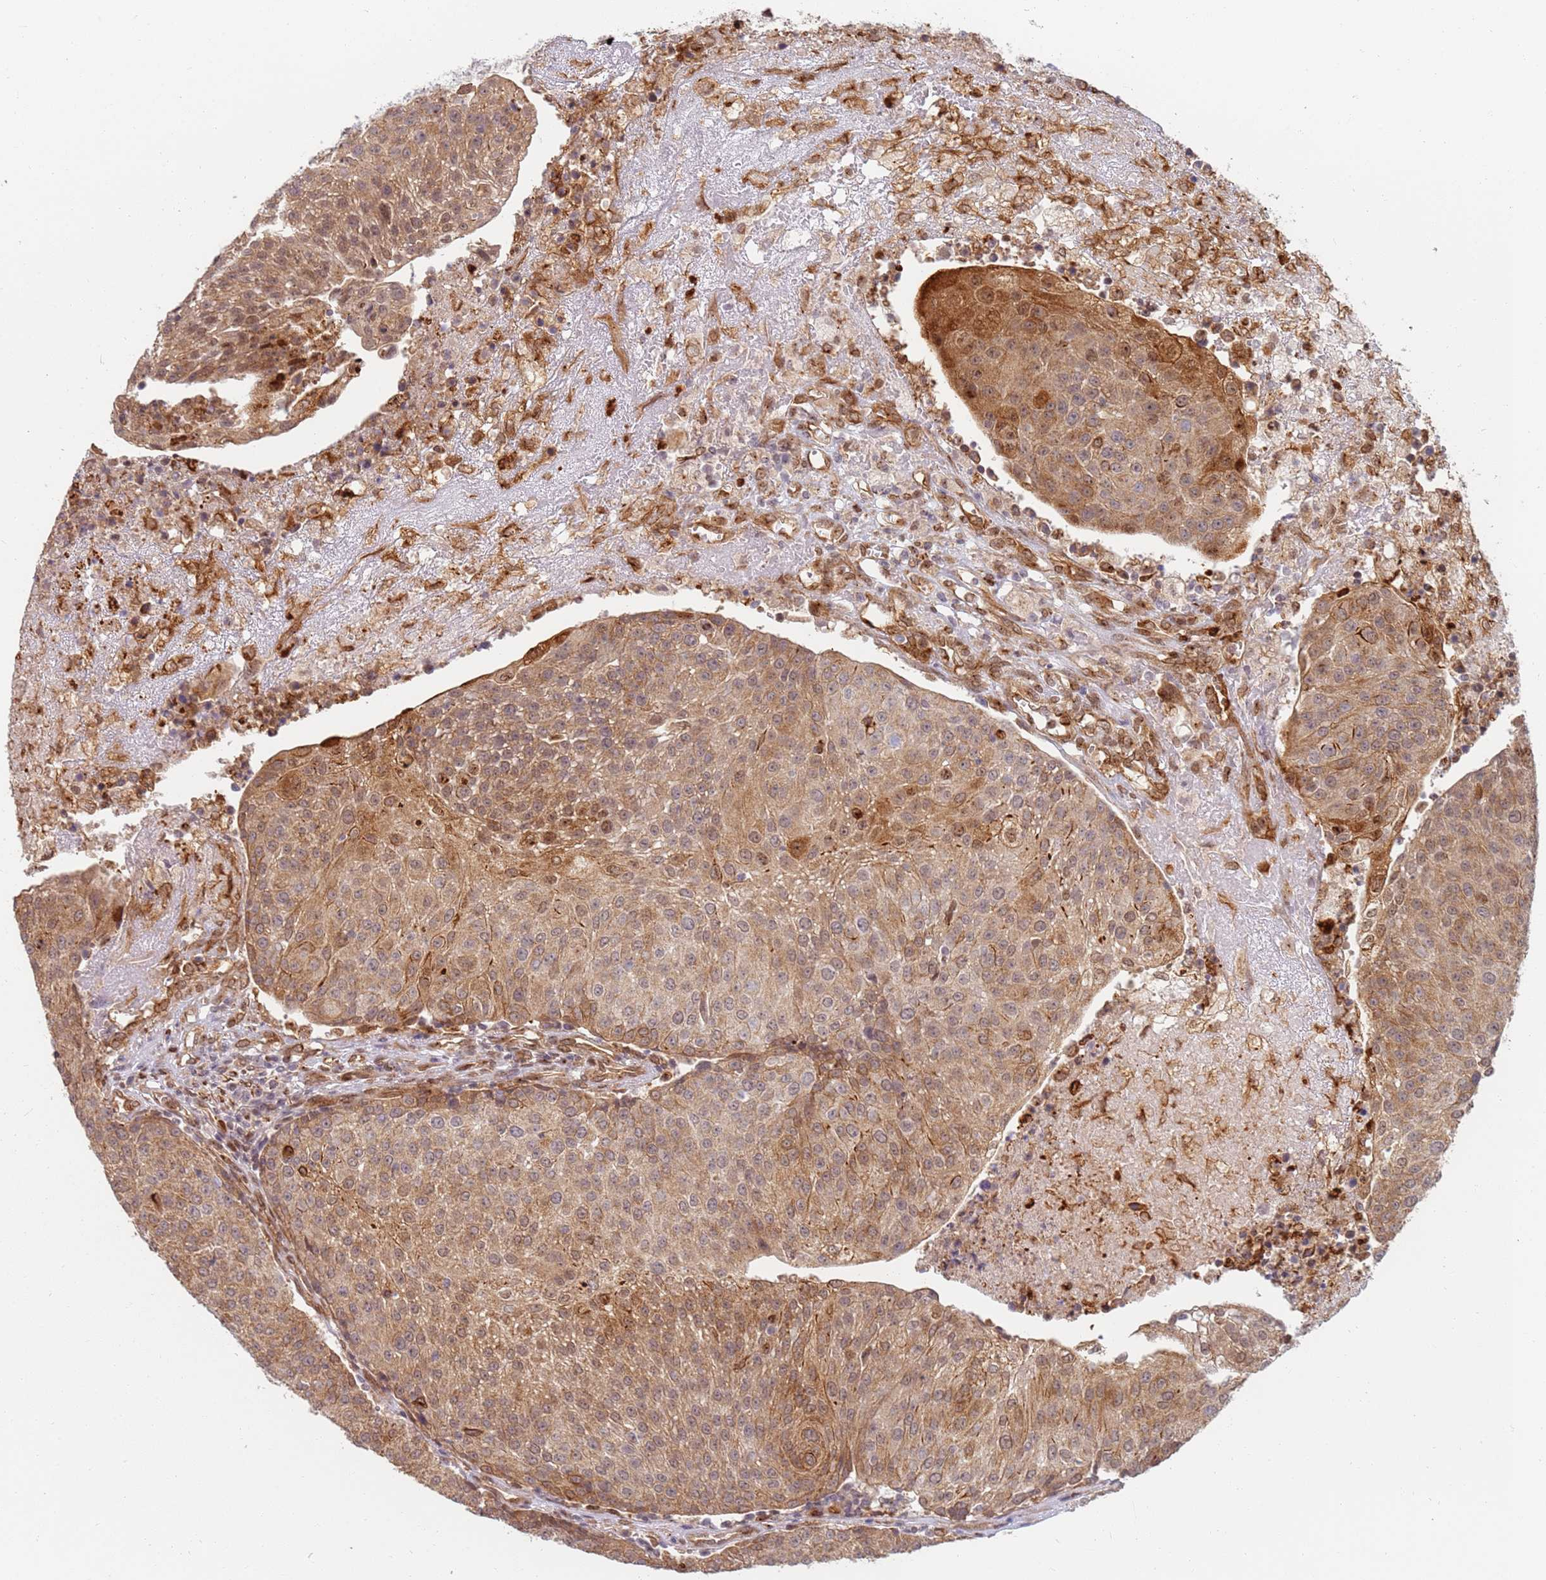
{"staining": {"intensity": "moderate", "quantity": ">75%", "location": "cytoplasmic/membranous,nuclear"}, "tissue": "urothelial cancer", "cell_type": "Tumor cells", "image_type": "cancer", "snomed": [{"axis": "morphology", "description": "Urothelial carcinoma, High grade"}, {"axis": "topography", "description": "Urinary bladder"}], "caption": "Urothelial cancer stained with immunohistochemistry exhibits moderate cytoplasmic/membranous and nuclear positivity in about >75% of tumor cells.", "gene": "CEP170", "patient": {"sex": "female", "age": 85}}